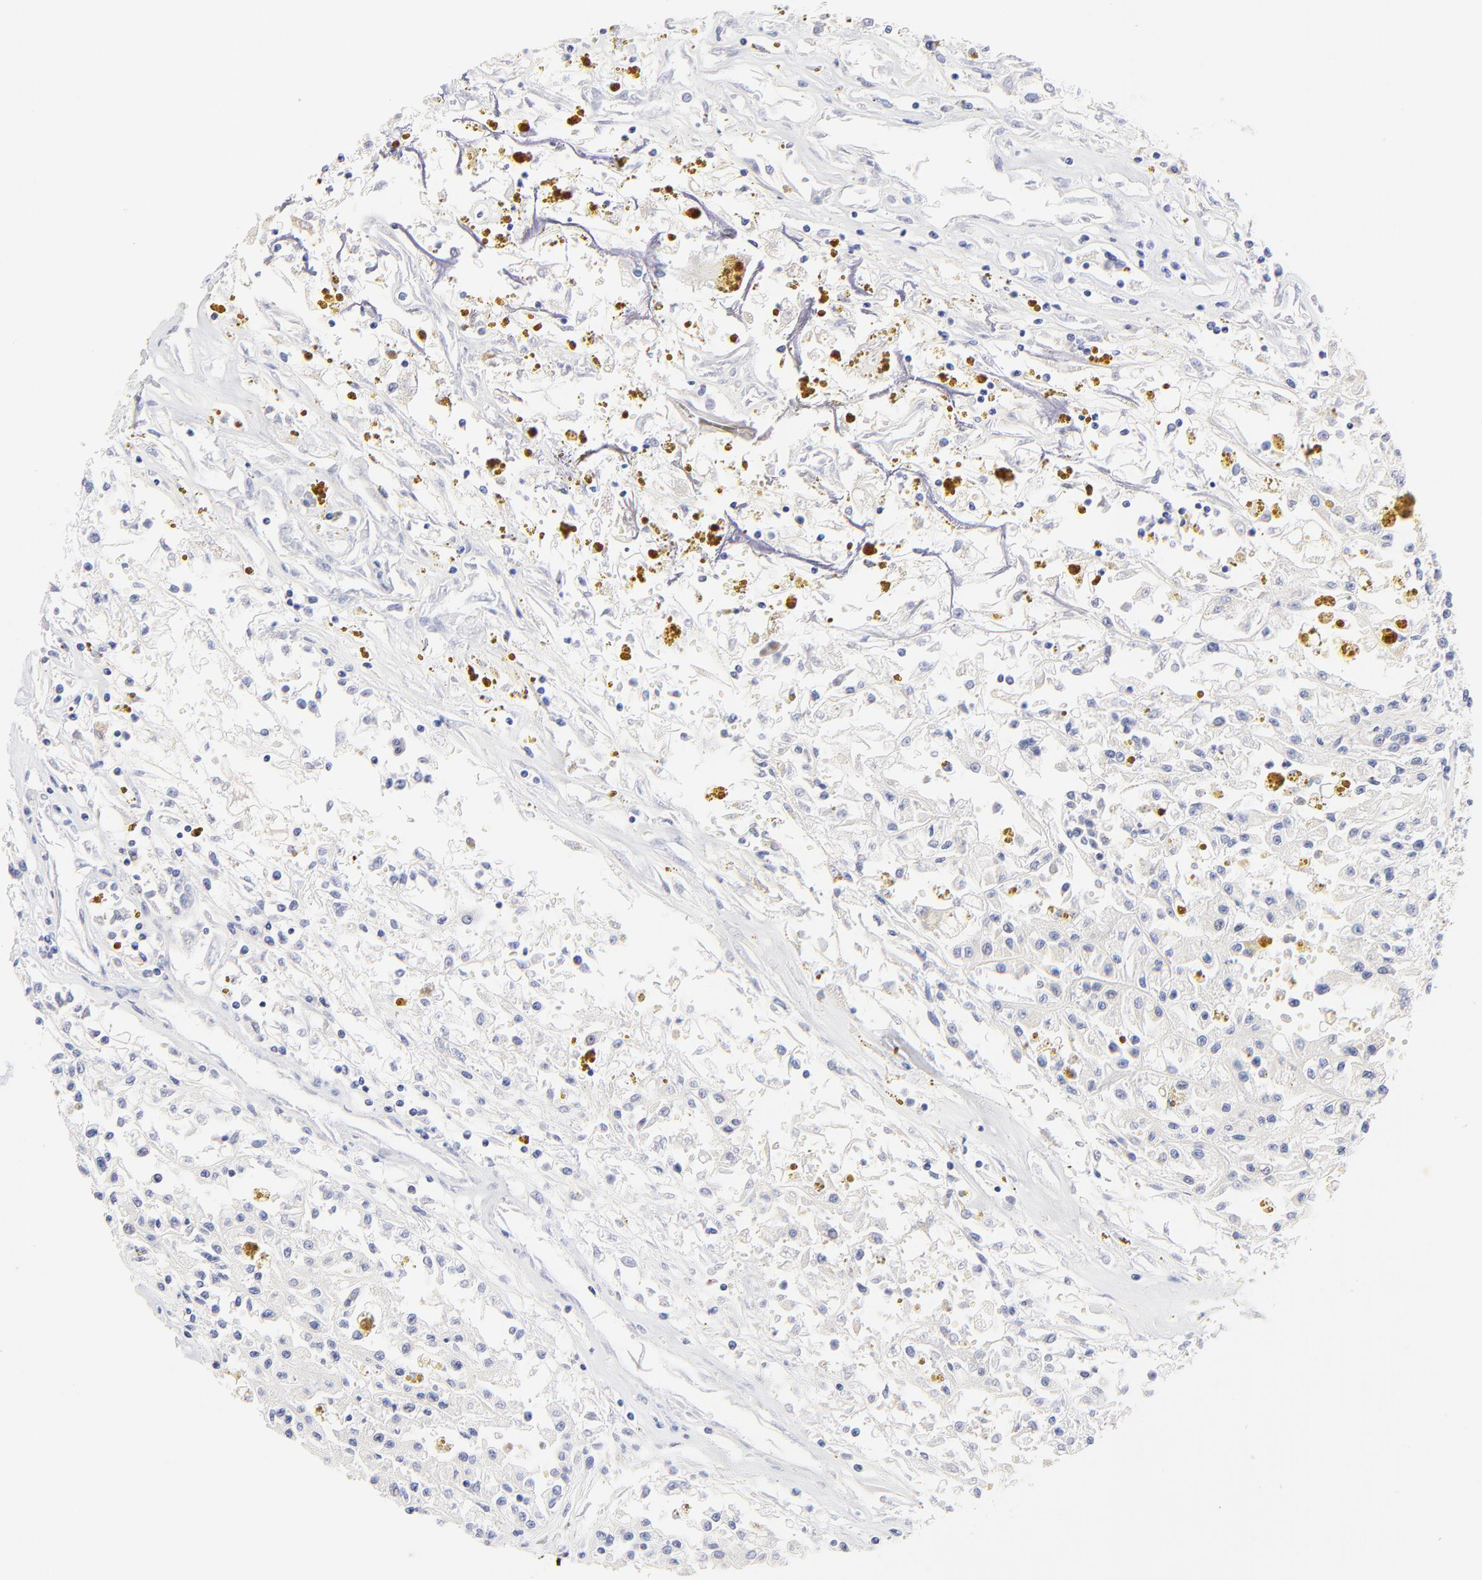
{"staining": {"intensity": "negative", "quantity": "none", "location": "none"}, "tissue": "renal cancer", "cell_type": "Tumor cells", "image_type": "cancer", "snomed": [{"axis": "morphology", "description": "Adenocarcinoma, NOS"}, {"axis": "topography", "description": "Kidney"}], "caption": "This is an immunohistochemistry (IHC) histopathology image of human renal cancer. There is no staining in tumor cells.", "gene": "EBP", "patient": {"sex": "male", "age": 78}}